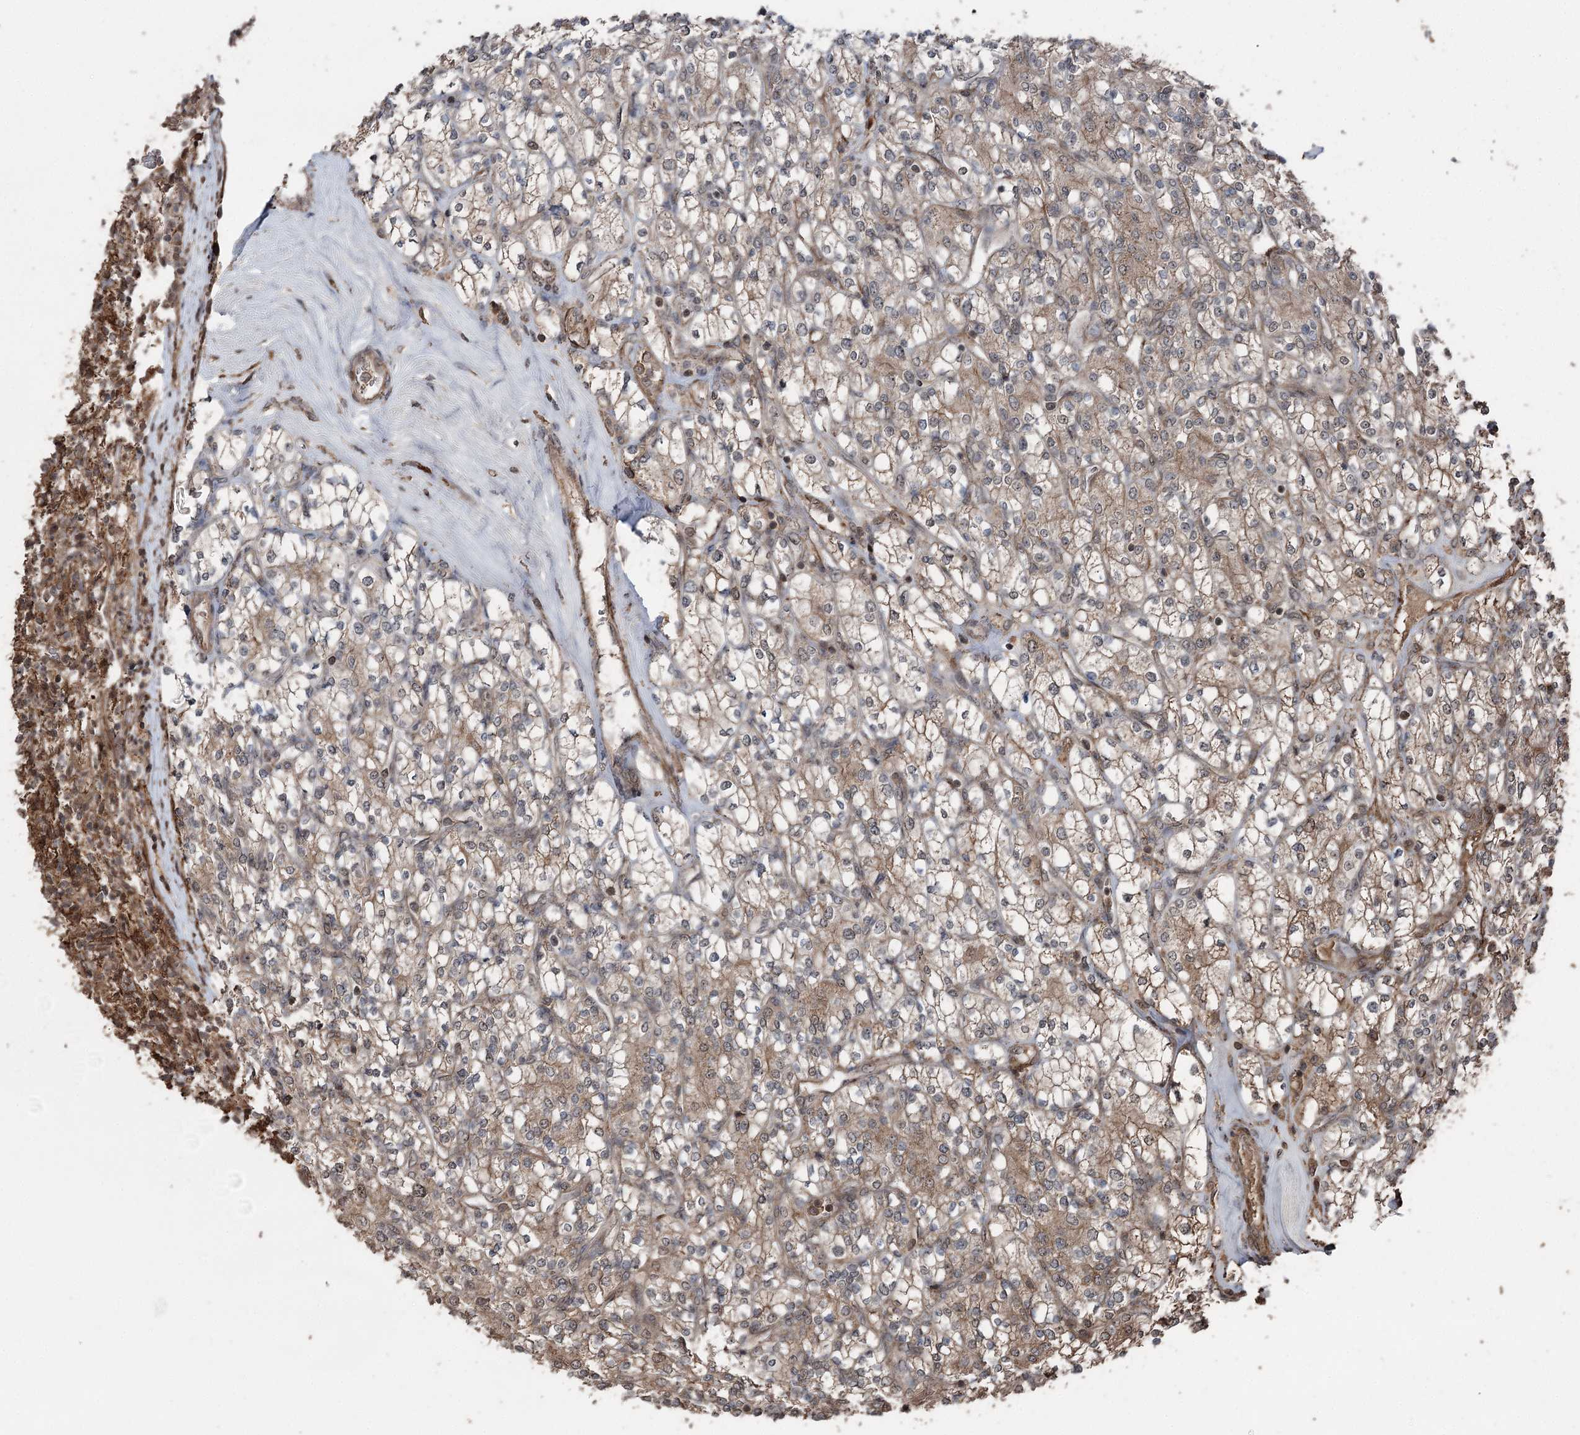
{"staining": {"intensity": "moderate", "quantity": "25%-75%", "location": "cytoplasmic/membranous"}, "tissue": "renal cancer", "cell_type": "Tumor cells", "image_type": "cancer", "snomed": [{"axis": "morphology", "description": "Adenocarcinoma, NOS"}, {"axis": "topography", "description": "Kidney"}], "caption": "The histopathology image exhibits a brown stain indicating the presence of a protein in the cytoplasmic/membranous of tumor cells in adenocarcinoma (renal).", "gene": "CCDC82", "patient": {"sex": "male", "age": 77}}